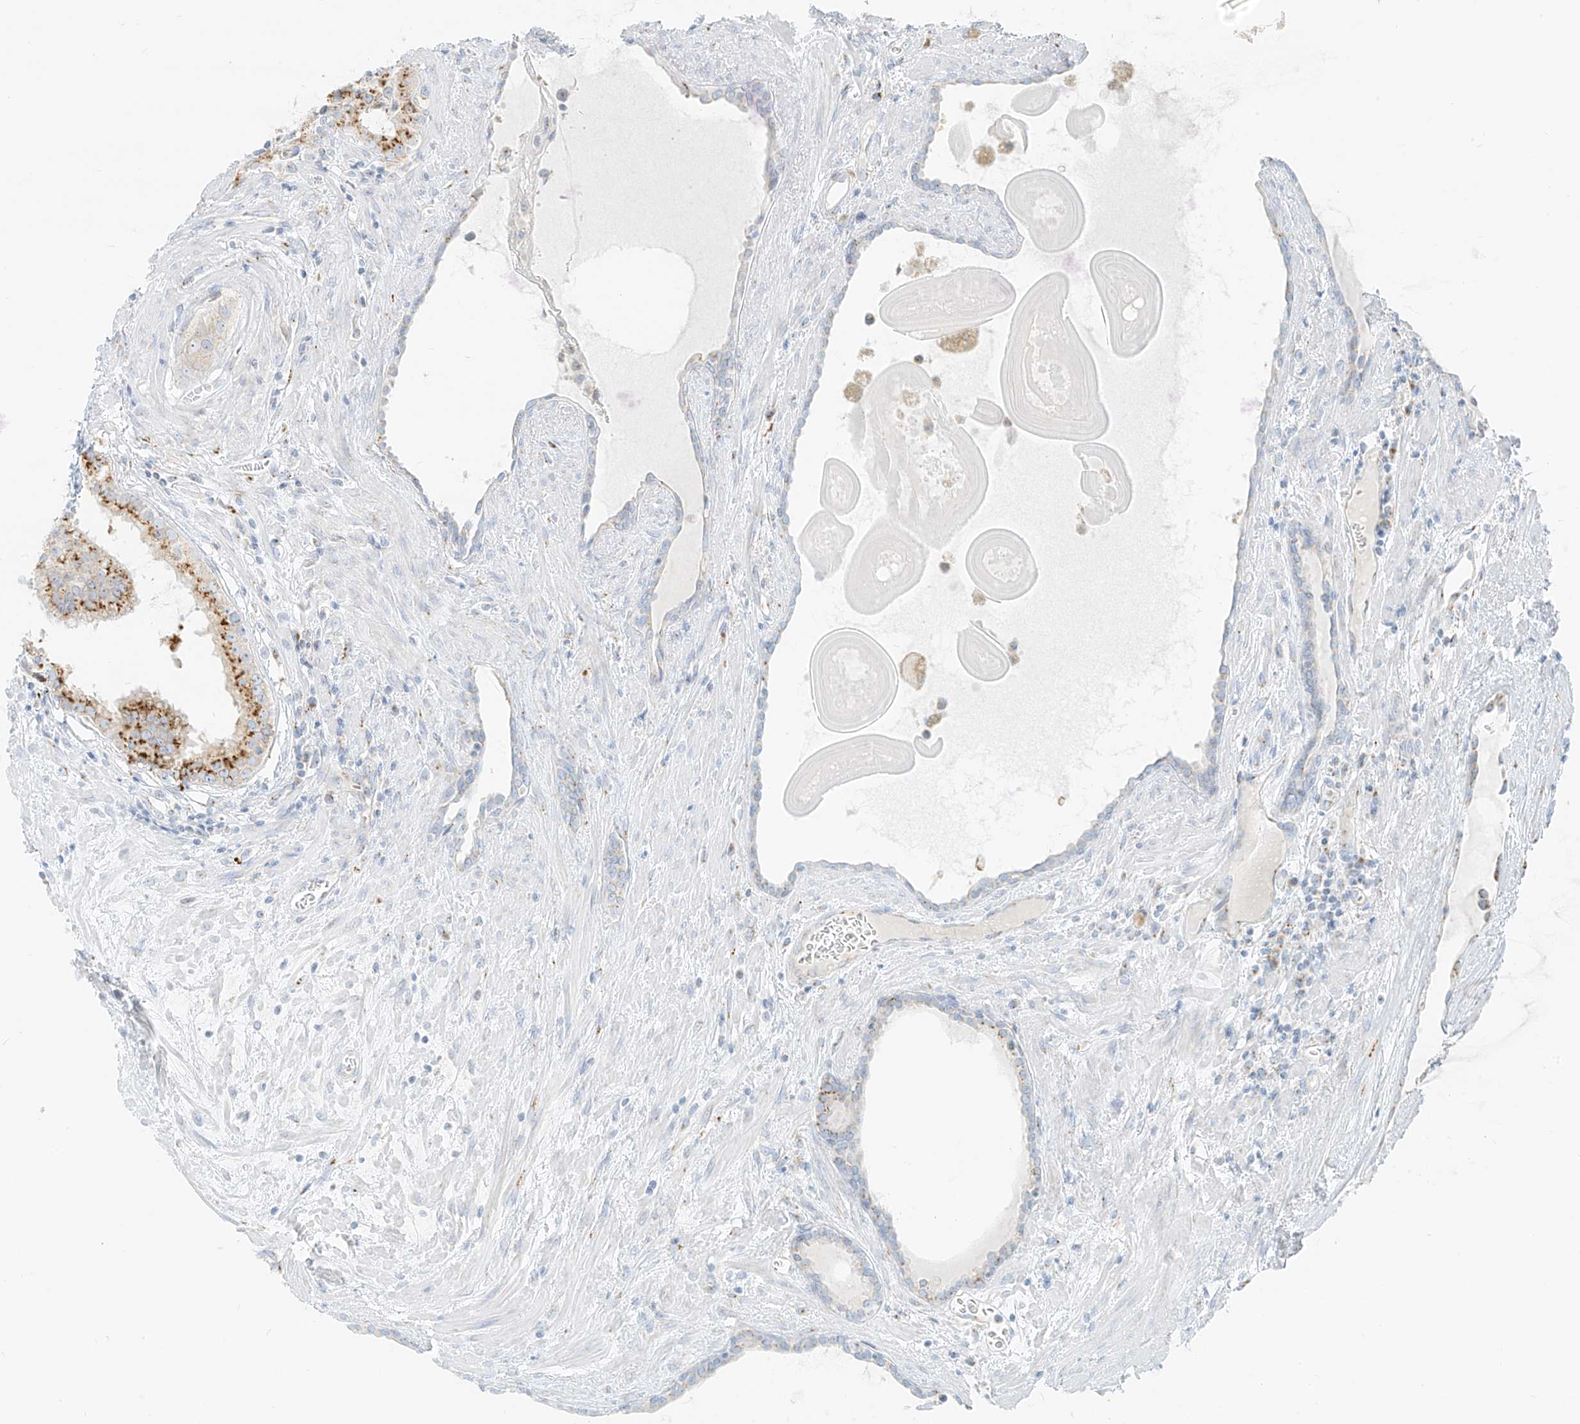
{"staining": {"intensity": "moderate", "quantity": ">75%", "location": "cytoplasmic/membranous"}, "tissue": "prostate cancer", "cell_type": "Tumor cells", "image_type": "cancer", "snomed": [{"axis": "morphology", "description": "Adenocarcinoma, High grade"}, {"axis": "topography", "description": "Prostate"}], "caption": "Prostate cancer (adenocarcinoma (high-grade)) stained with a brown dye demonstrates moderate cytoplasmic/membranous positive positivity in approximately >75% of tumor cells.", "gene": "TMEM87B", "patient": {"sex": "male", "age": 68}}